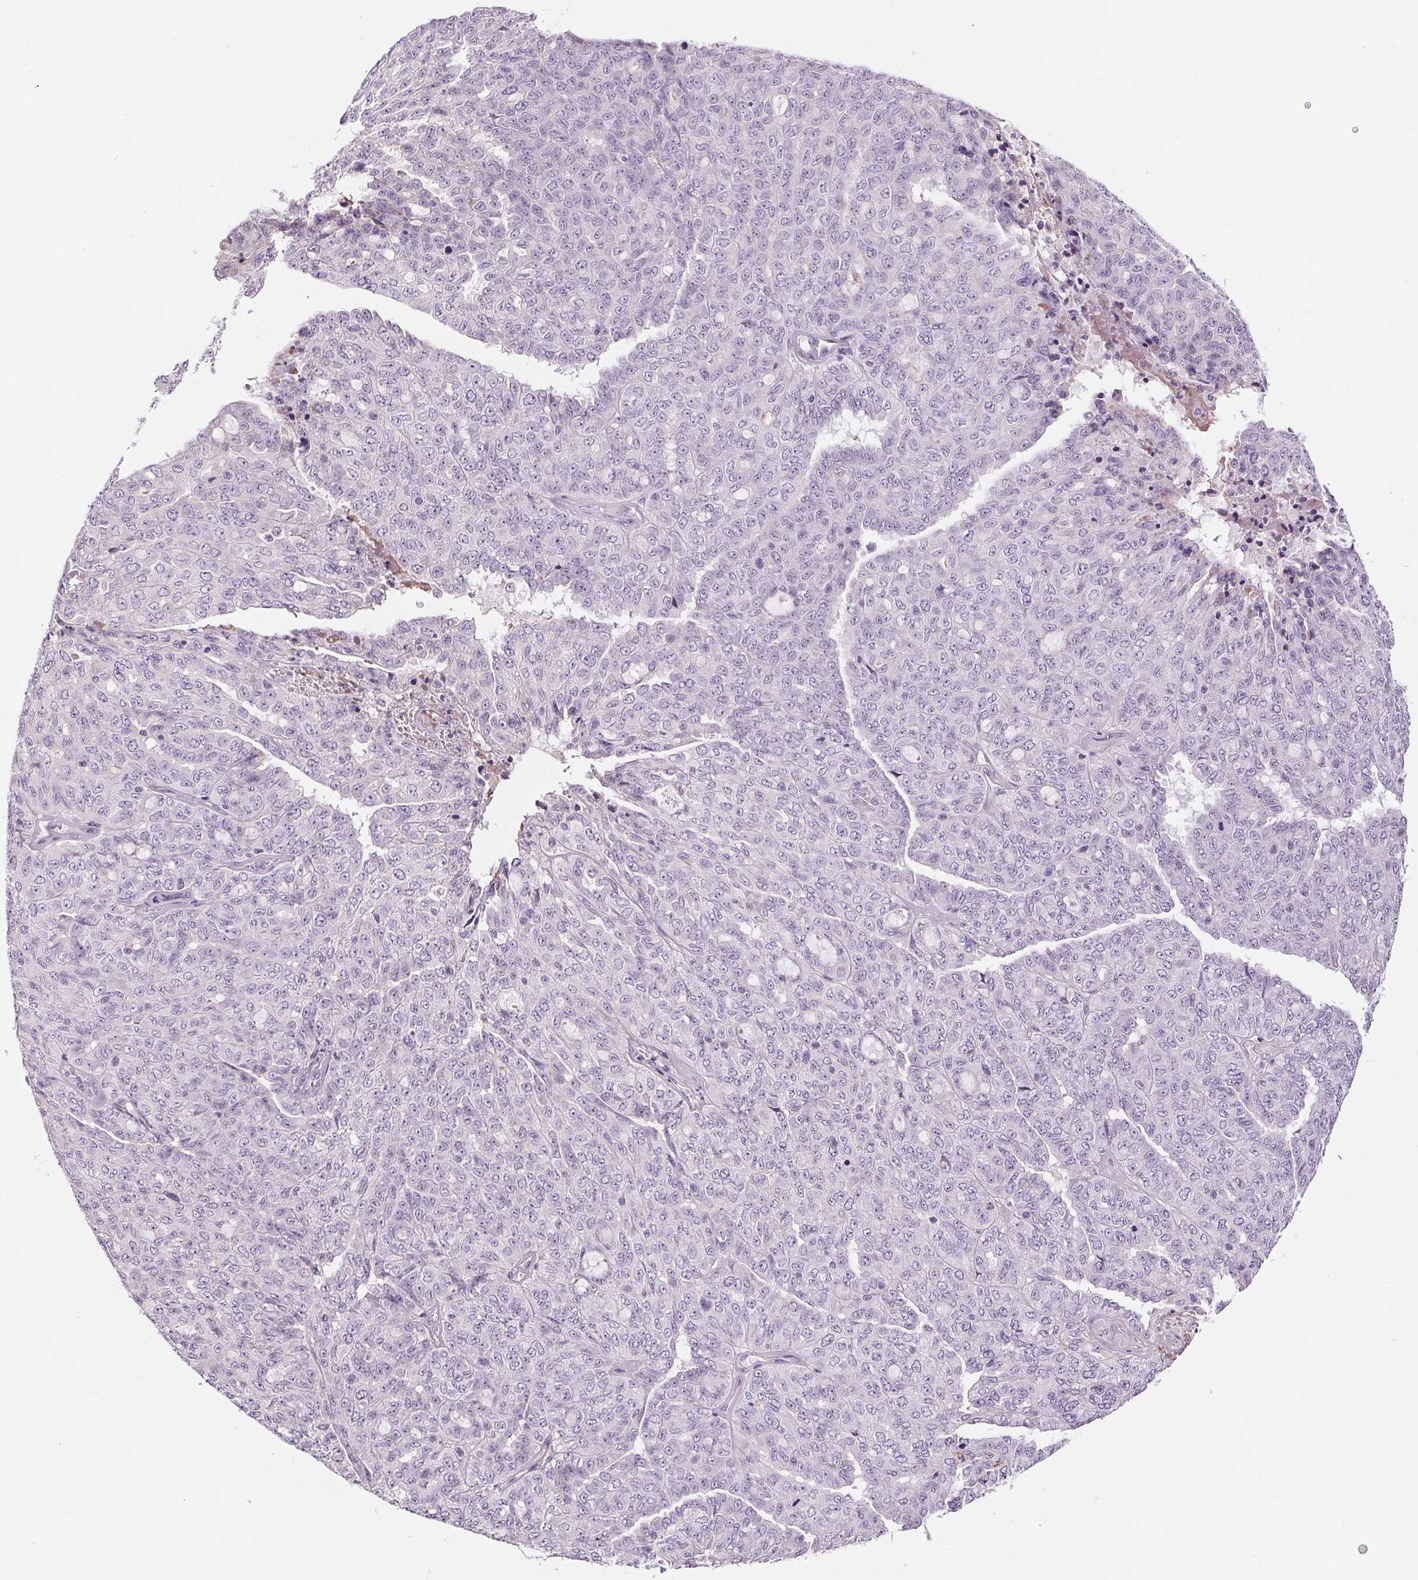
{"staining": {"intensity": "negative", "quantity": "none", "location": "none"}, "tissue": "ovarian cancer", "cell_type": "Tumor cells", "image_type": "cancer", "snomed": [{"axis": "morphology", "description": "Cystadenocarcinoma, serous, NOS"}, {"axis": "topography", "description": "Ovary"}], "caption": "IHC histopathology image of ovarian serous cystadenocarcinoma stained for a protein (brown), which exhibits no staining in tumor cells.", "gene": "MISP", "patient": {"sex": "female", "age": 71}}